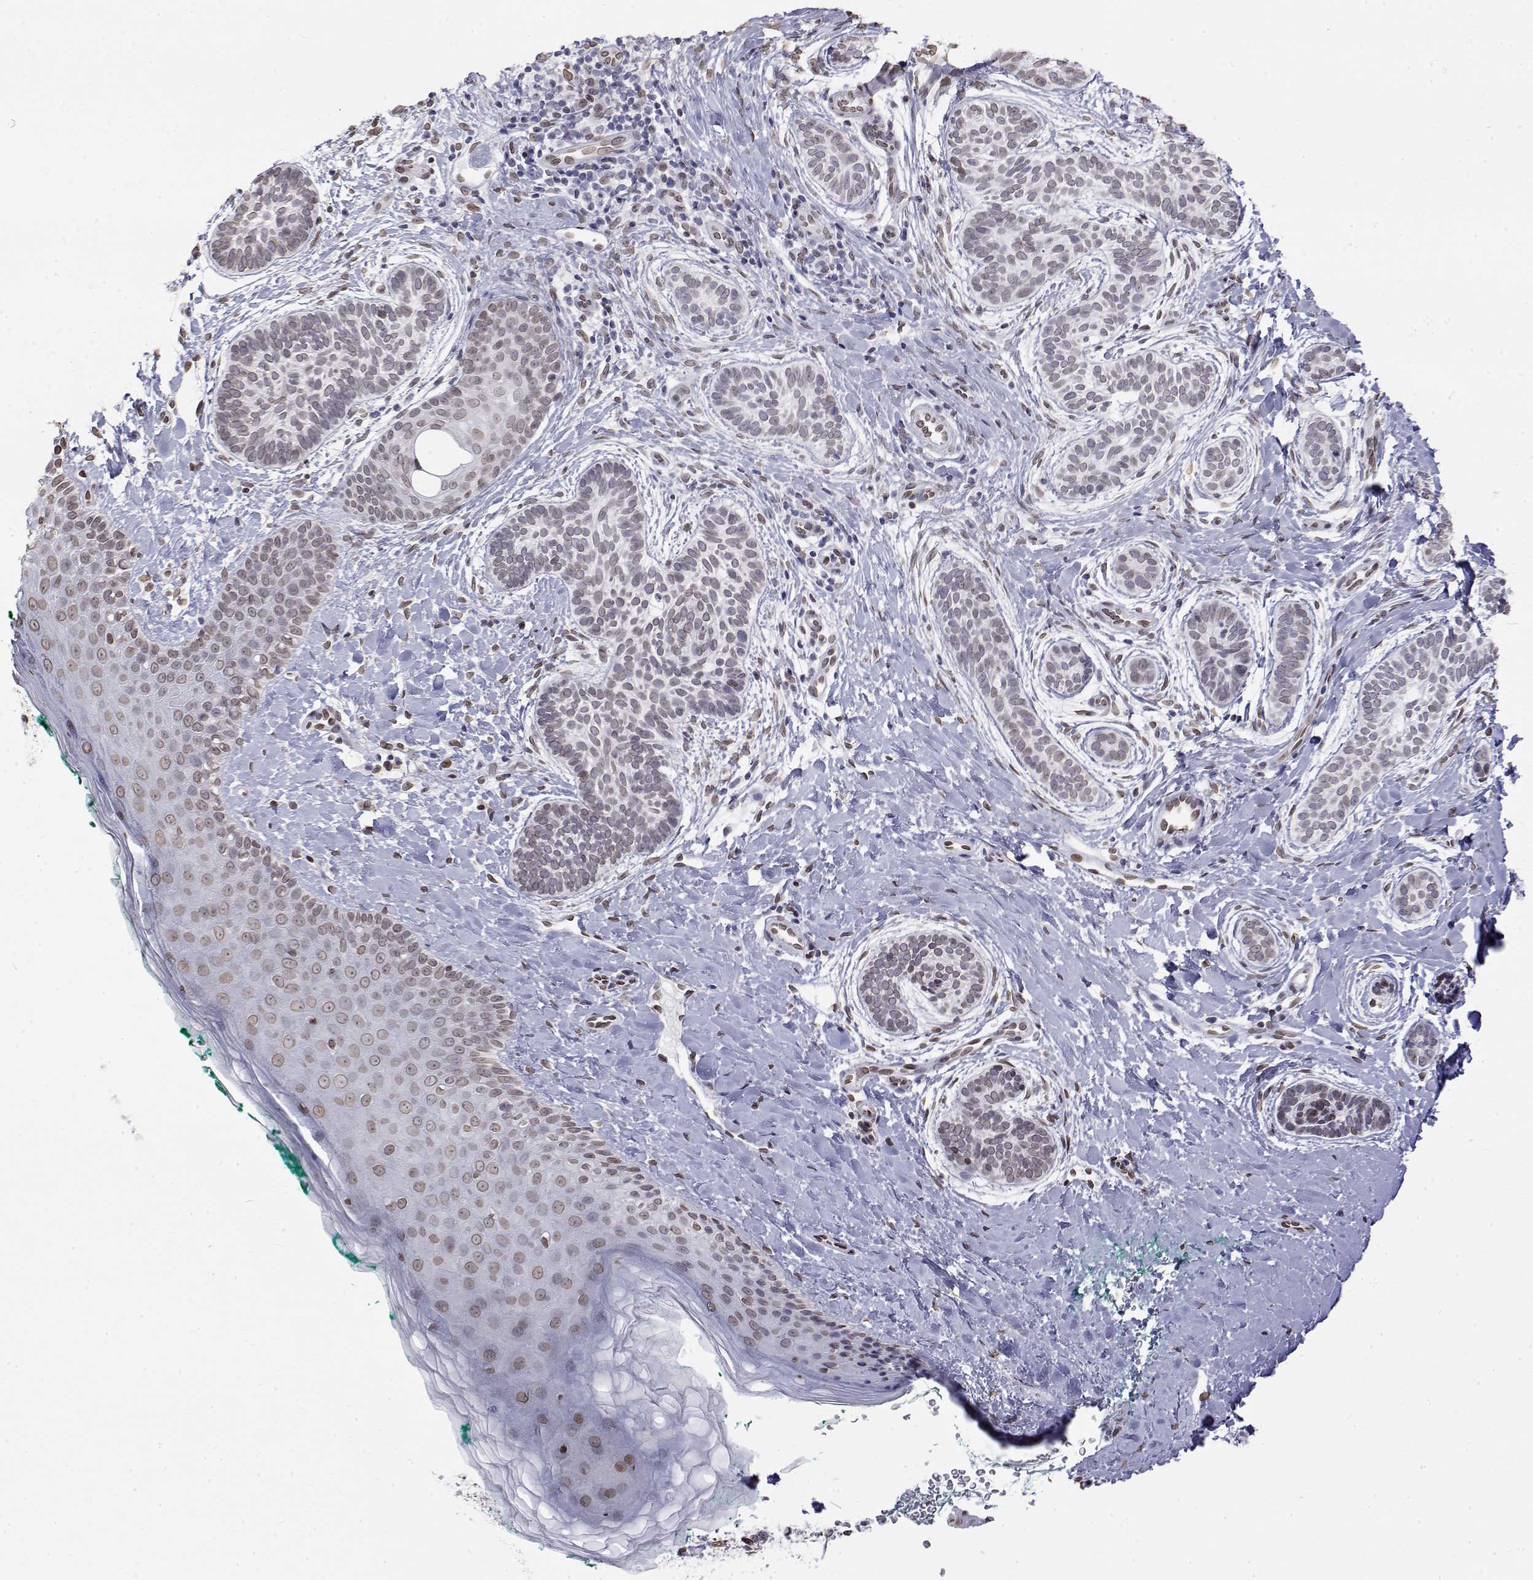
{"staining": {"intensity": "weak", "quantity": "25%-75%", "location": "nuclear"}, "tissue": "skin cancer", "cell_type": "Tumor cells", "image_type": "cancer", "snomed": [{"axis": "morphology", "description": "Basal cell carcinoma"}, {"axis": "topography", "description": "Skin"}], "caption": "Brown immunohistochemical staining in basal cell carcinoma (skin) shows weak nuclear staining in approximately 25%-75% of tumor cells. (DAB (3,3'-diaminobenzidine) IHC with brightfield microscopy, high magnification).", "gene": "ZNF532", "patient": {"sex": "male", "age": 63}}